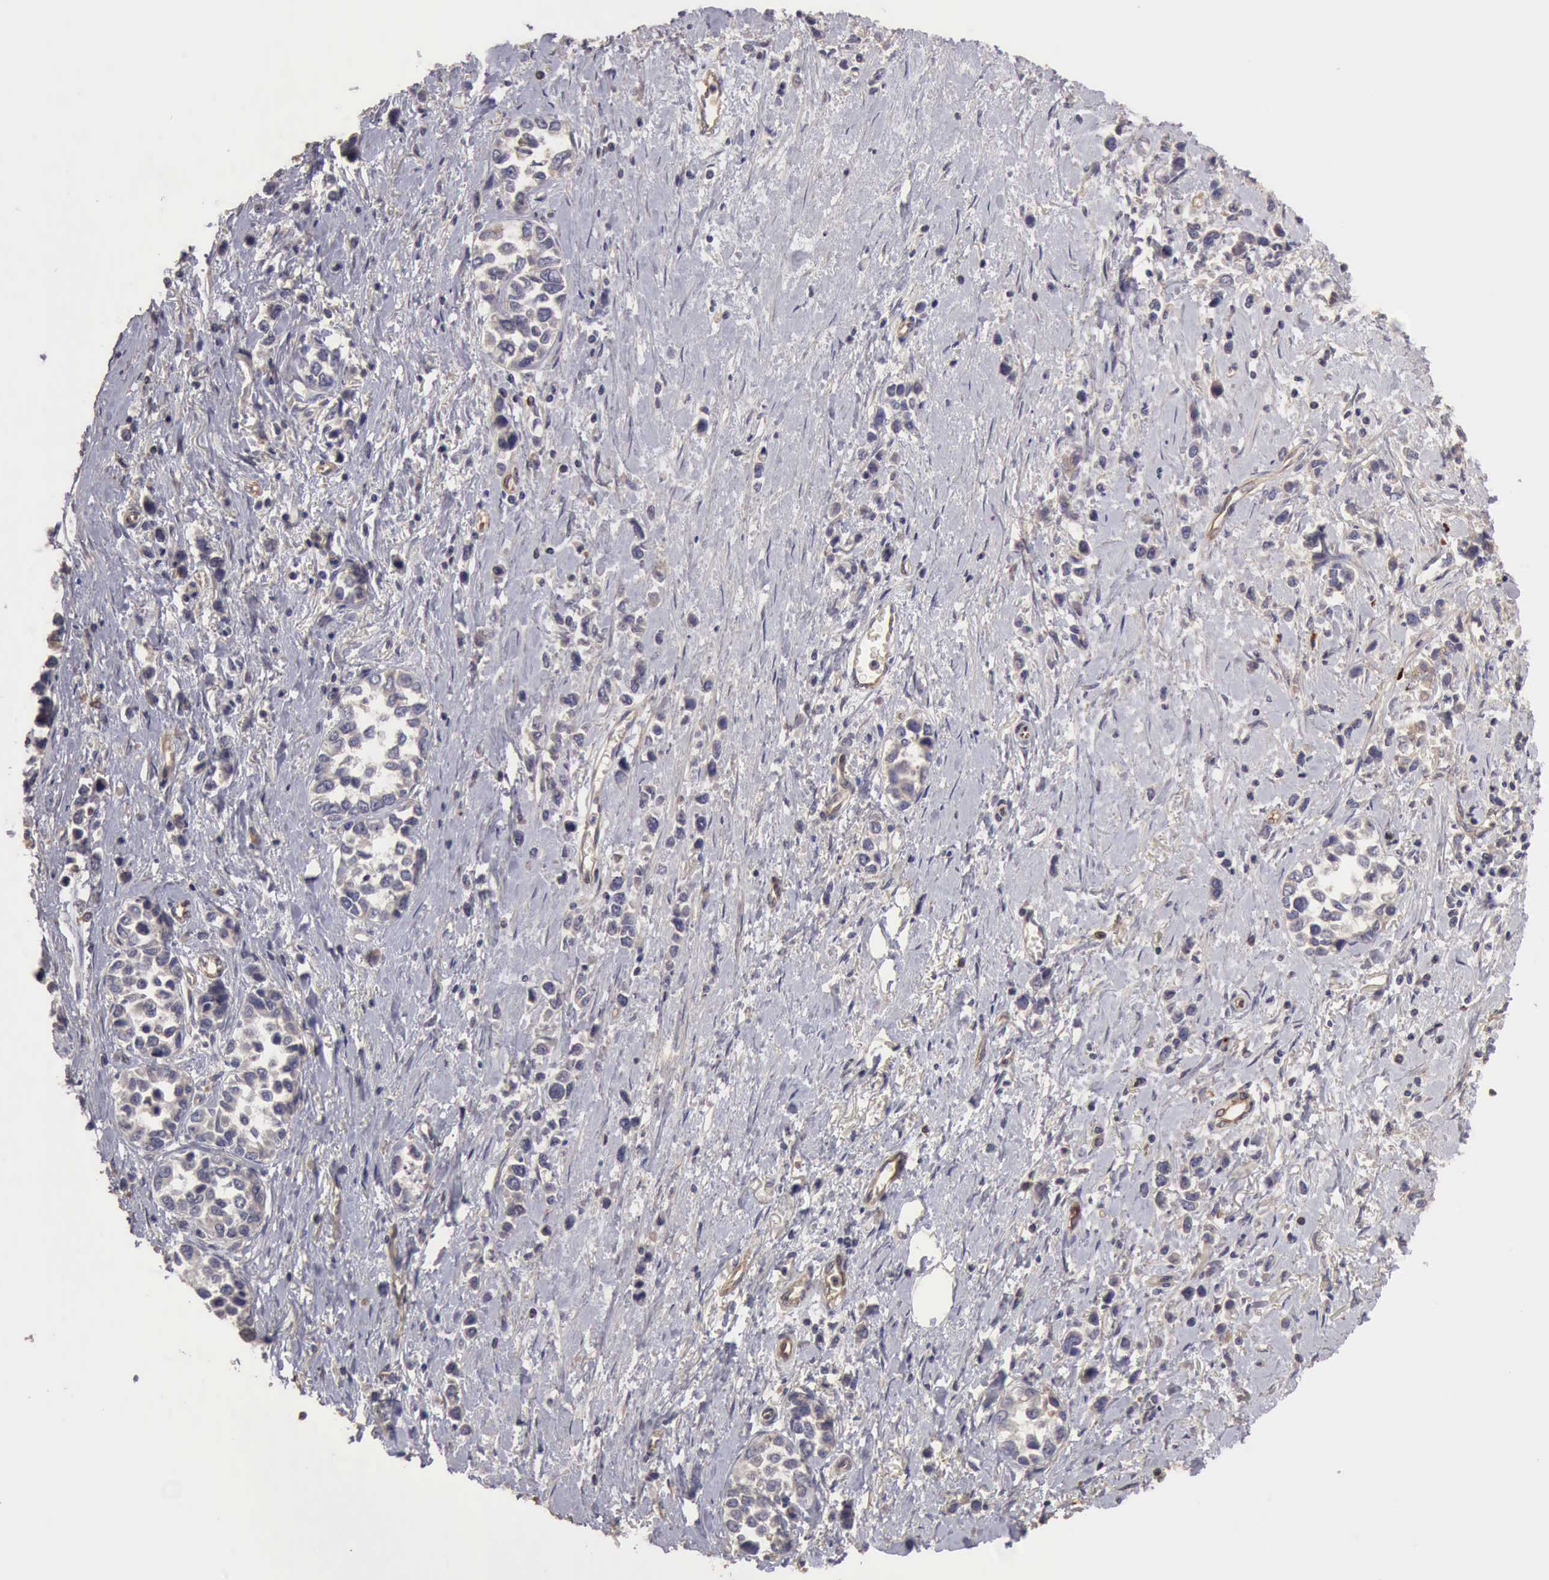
{"staining": {"intensity": "negative", "quantity": "none", "location": "none"}, "tissue": "stomach cancer", "cell_type": "Tumor cells", "image_type": "cancer", "snomed": [{"axis": "morphology", "description": "Adenocarcinoma, NOS"}, {"axis": "topography", "description": "Stomach, upper"}], "caption": "An immunohistochemistry (IHC) image of stomach cancer (adenocarcinoma) is shown. There is no staining in tumor cells of stomach cancer (adenocarcinoma).", "gene": "BMX", "patient": {"sex": "male", "age": 76}}